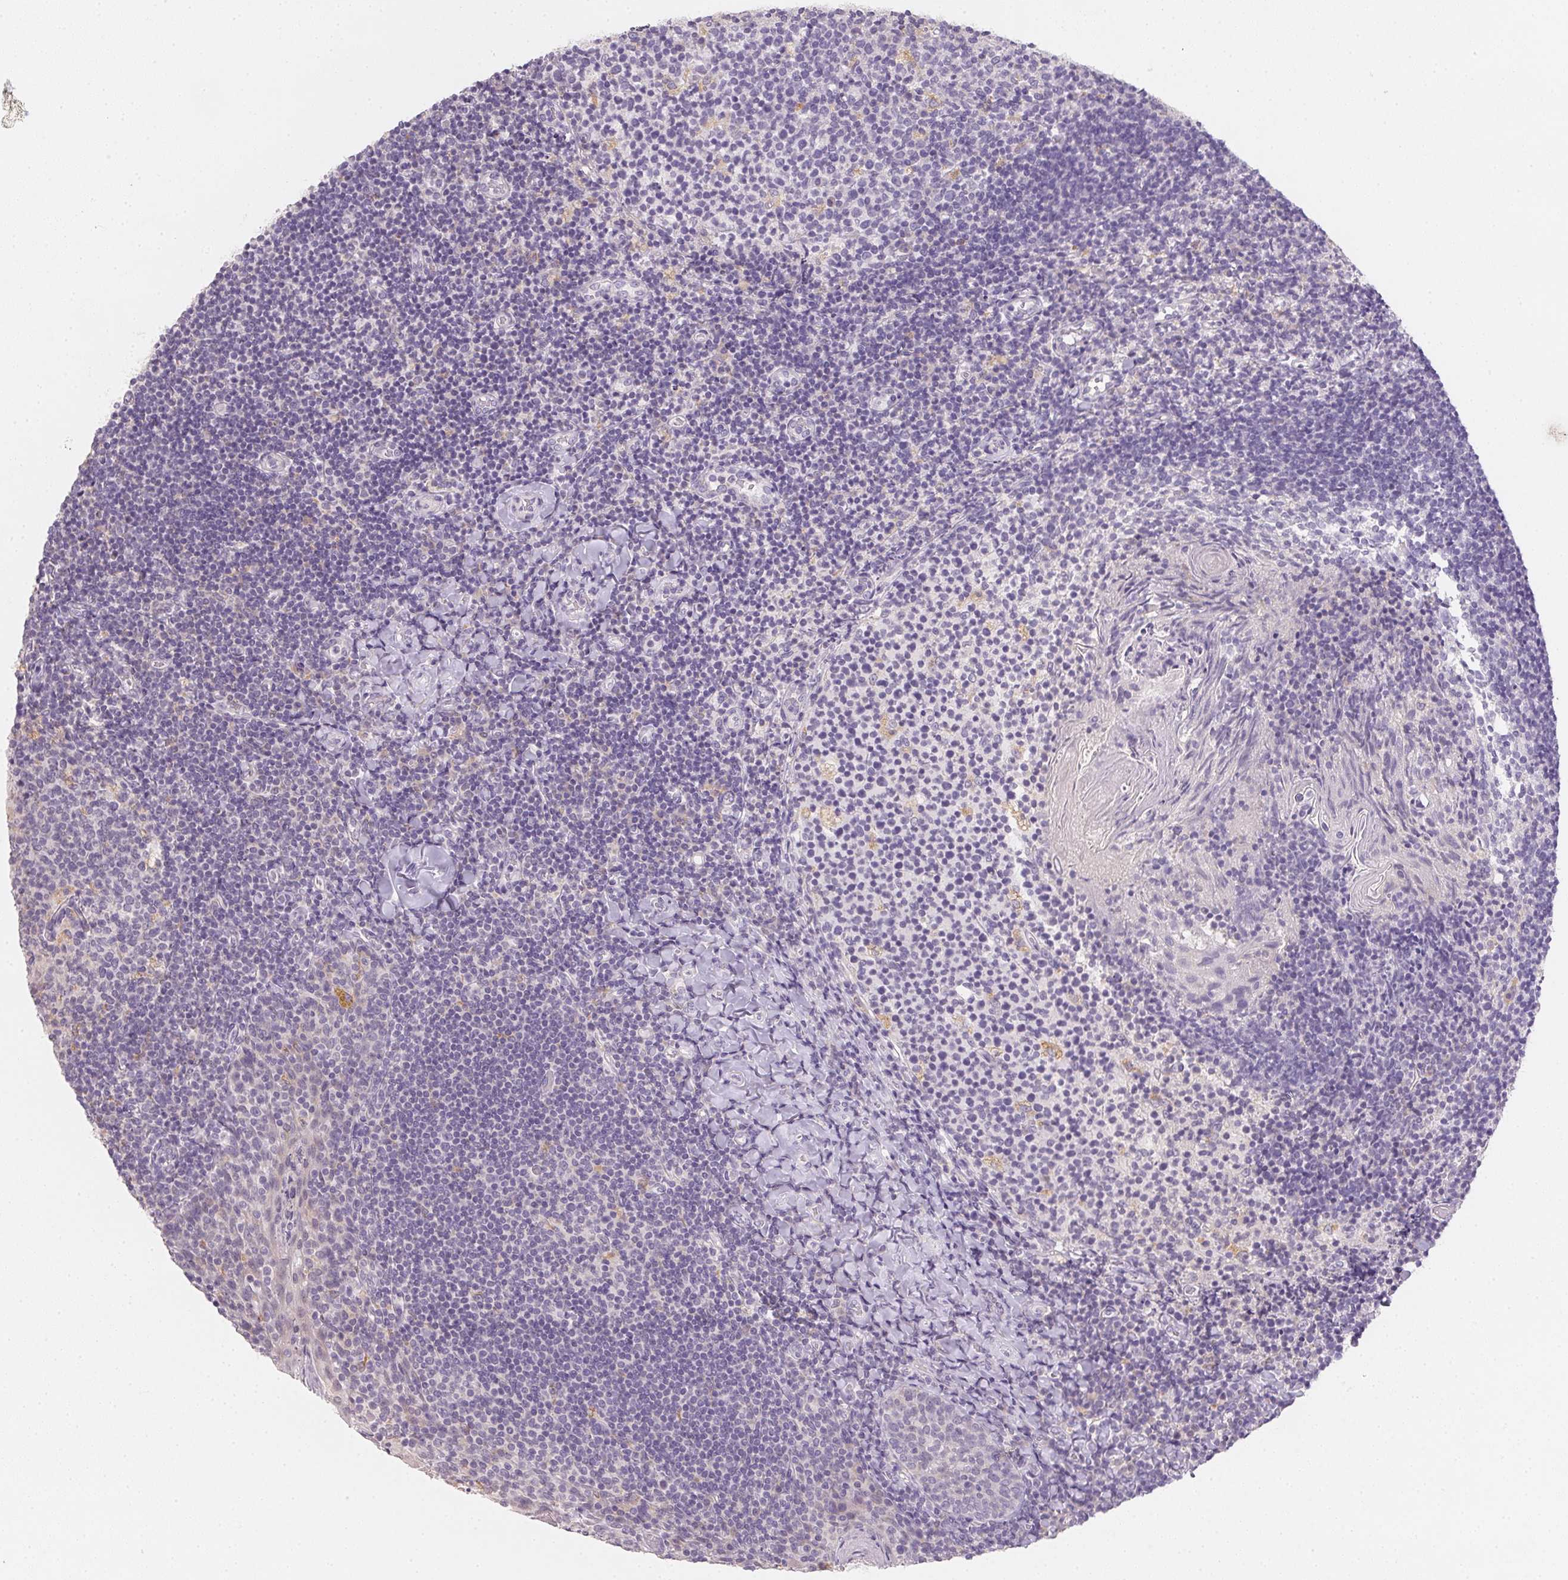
{"staining": {"intensity": "negative", "quantity": "none", "location": "none"}, "tissue": "tonsil", "cell_type": "Germinal center cells", "image_type": "normal", "snomed": [{"axis": "morphology", "description": "Normal tissue, NOS"}, {"axis": "topography", "description": "Tonsil"}], "caption": "The immunohistochemistry micrograph has no significant staining in germinal center cells of tonsil.", "gene": "SLC6A18", "patient": {"sex": "female", "age": 10}}